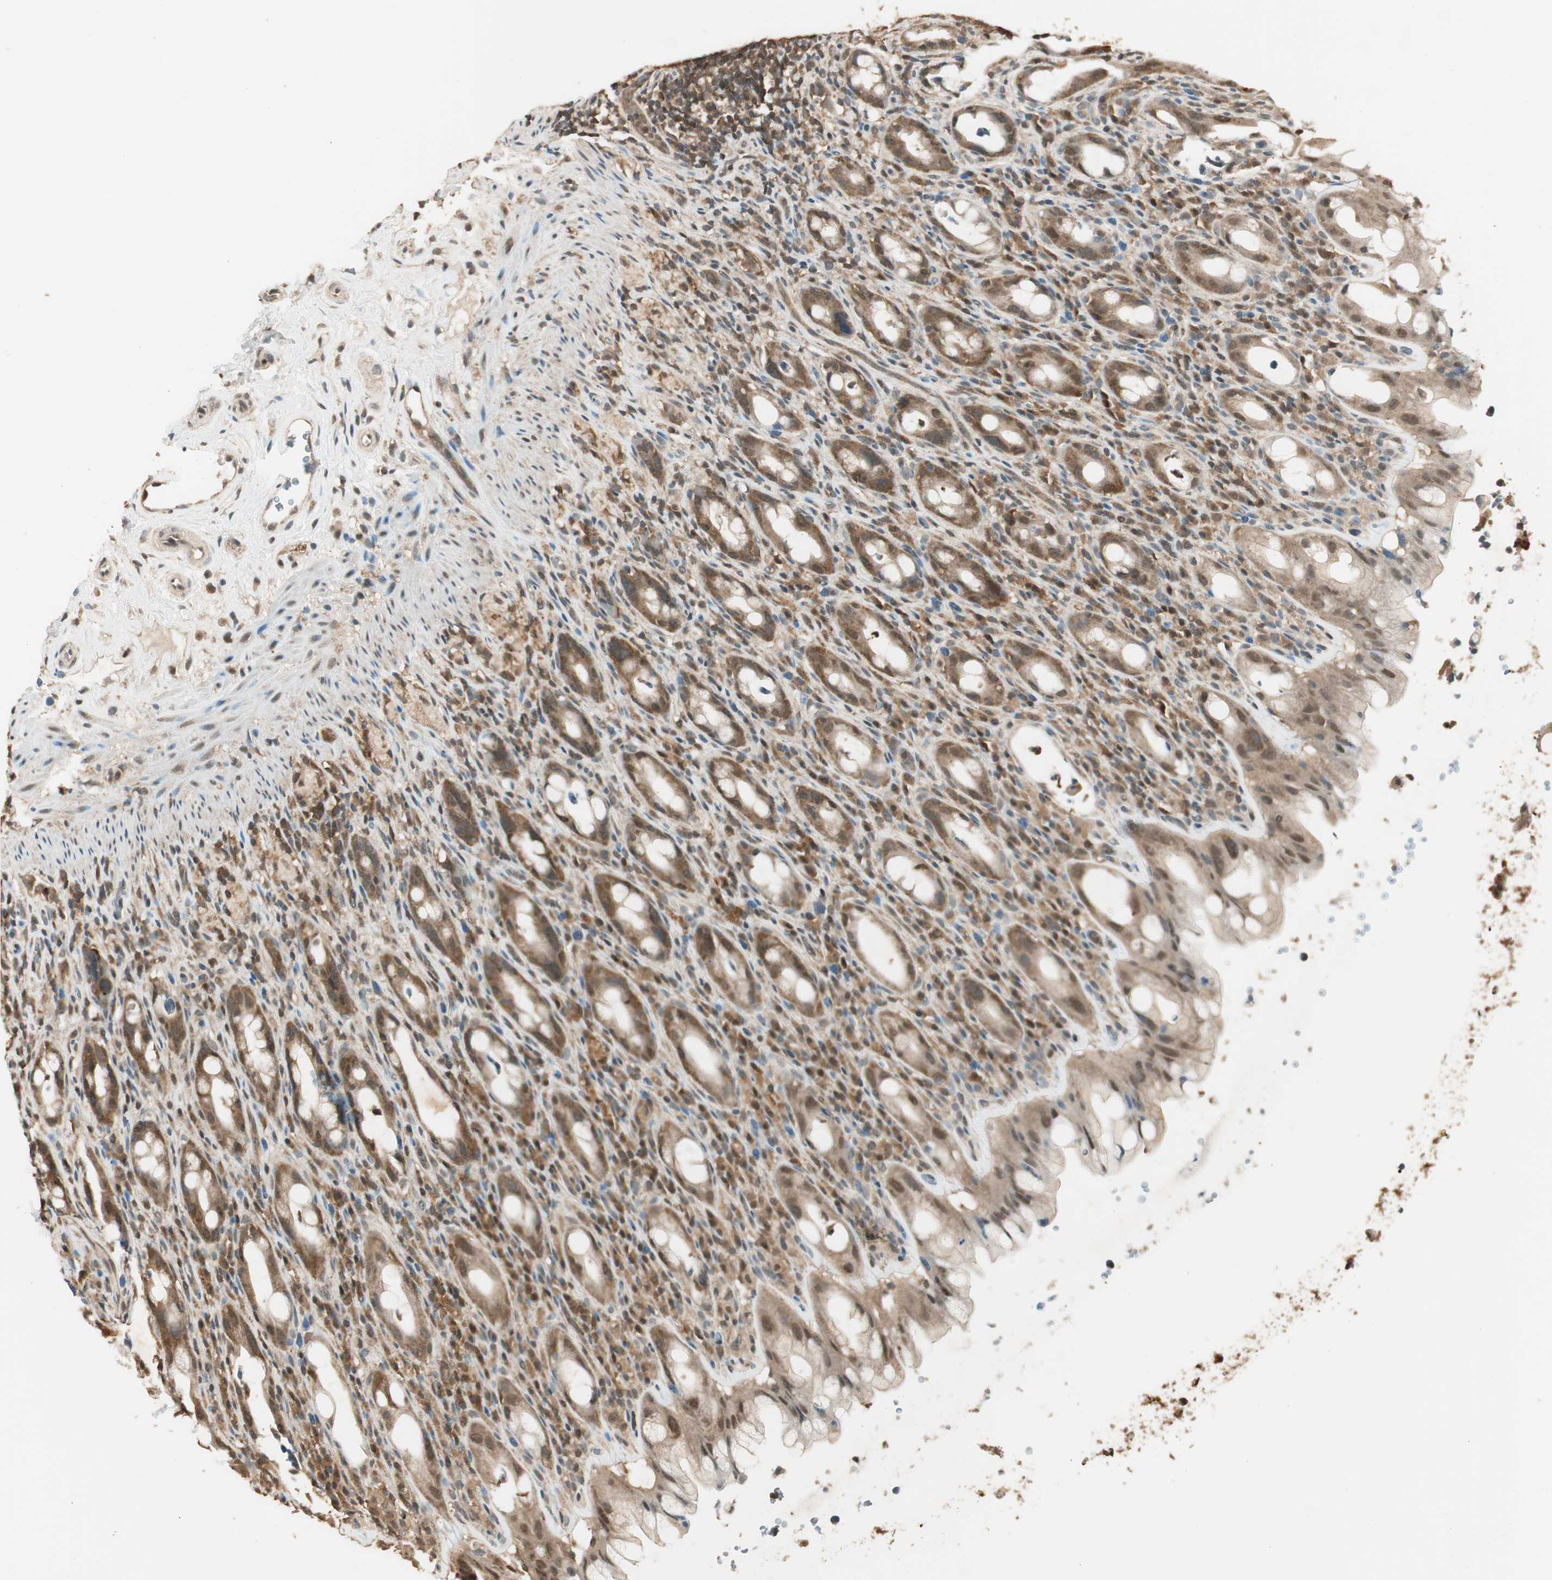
{"staining": {"intensity": "moderate", "quantity": ">75%", "location": "cytoplasmic/membranous,nuclear"}, "tissue": "rectum", "cell_type": "Glandular cells", "image_type": "normal", "snomed": [{"axis": "morphology", "description": "Normal tissue, NOS"}, {"axis": "topography", "description": "Rectum"}], "caption": "Protein analysis of normal rectum displays moderate cytoplasmic/membranous,nuclear staining in approximately >75% of glandular cells.", "gene": "USP5", "patient": {"sex": "male", "age": 44}}